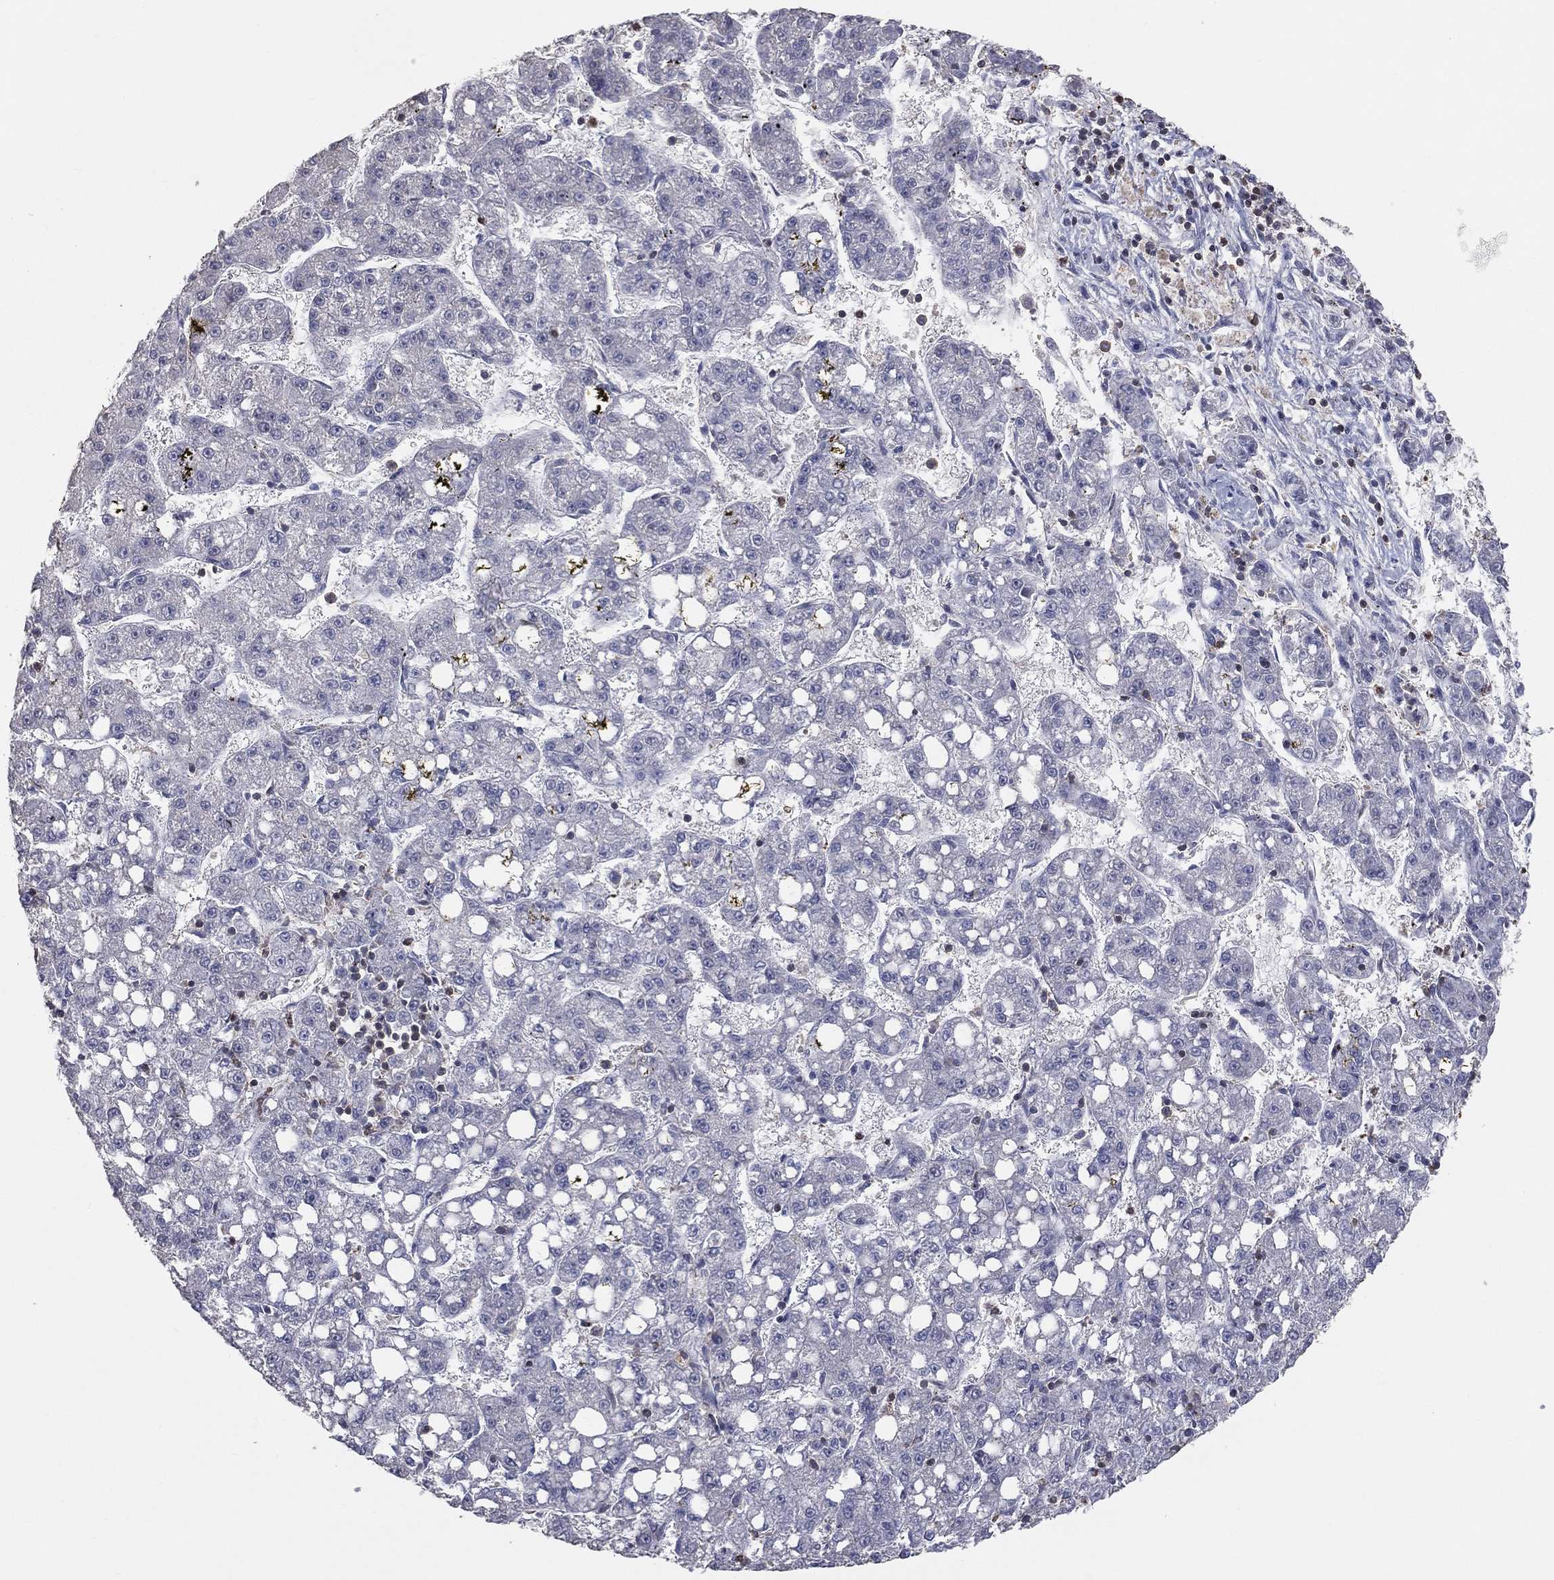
{"staining": {"intensity": "negative", "quantity": "none", "location": "none"}, "tissue": "liver cancer", "cell_type": "Tumor cells", "image_type": "cancer", "snomed": [{"axis": "morphology", "description": "Carcinoma, Hepatocellular, NOS"}, {"axis": "topography", "description": "Liver"}], "caption": "The IHC histopathology image has no significant expression in tumor cells of liver hepatocellular carcinoma tissue.", "gene": "PSTPIP1", "patient": {"sex": "female", "age": 65}}